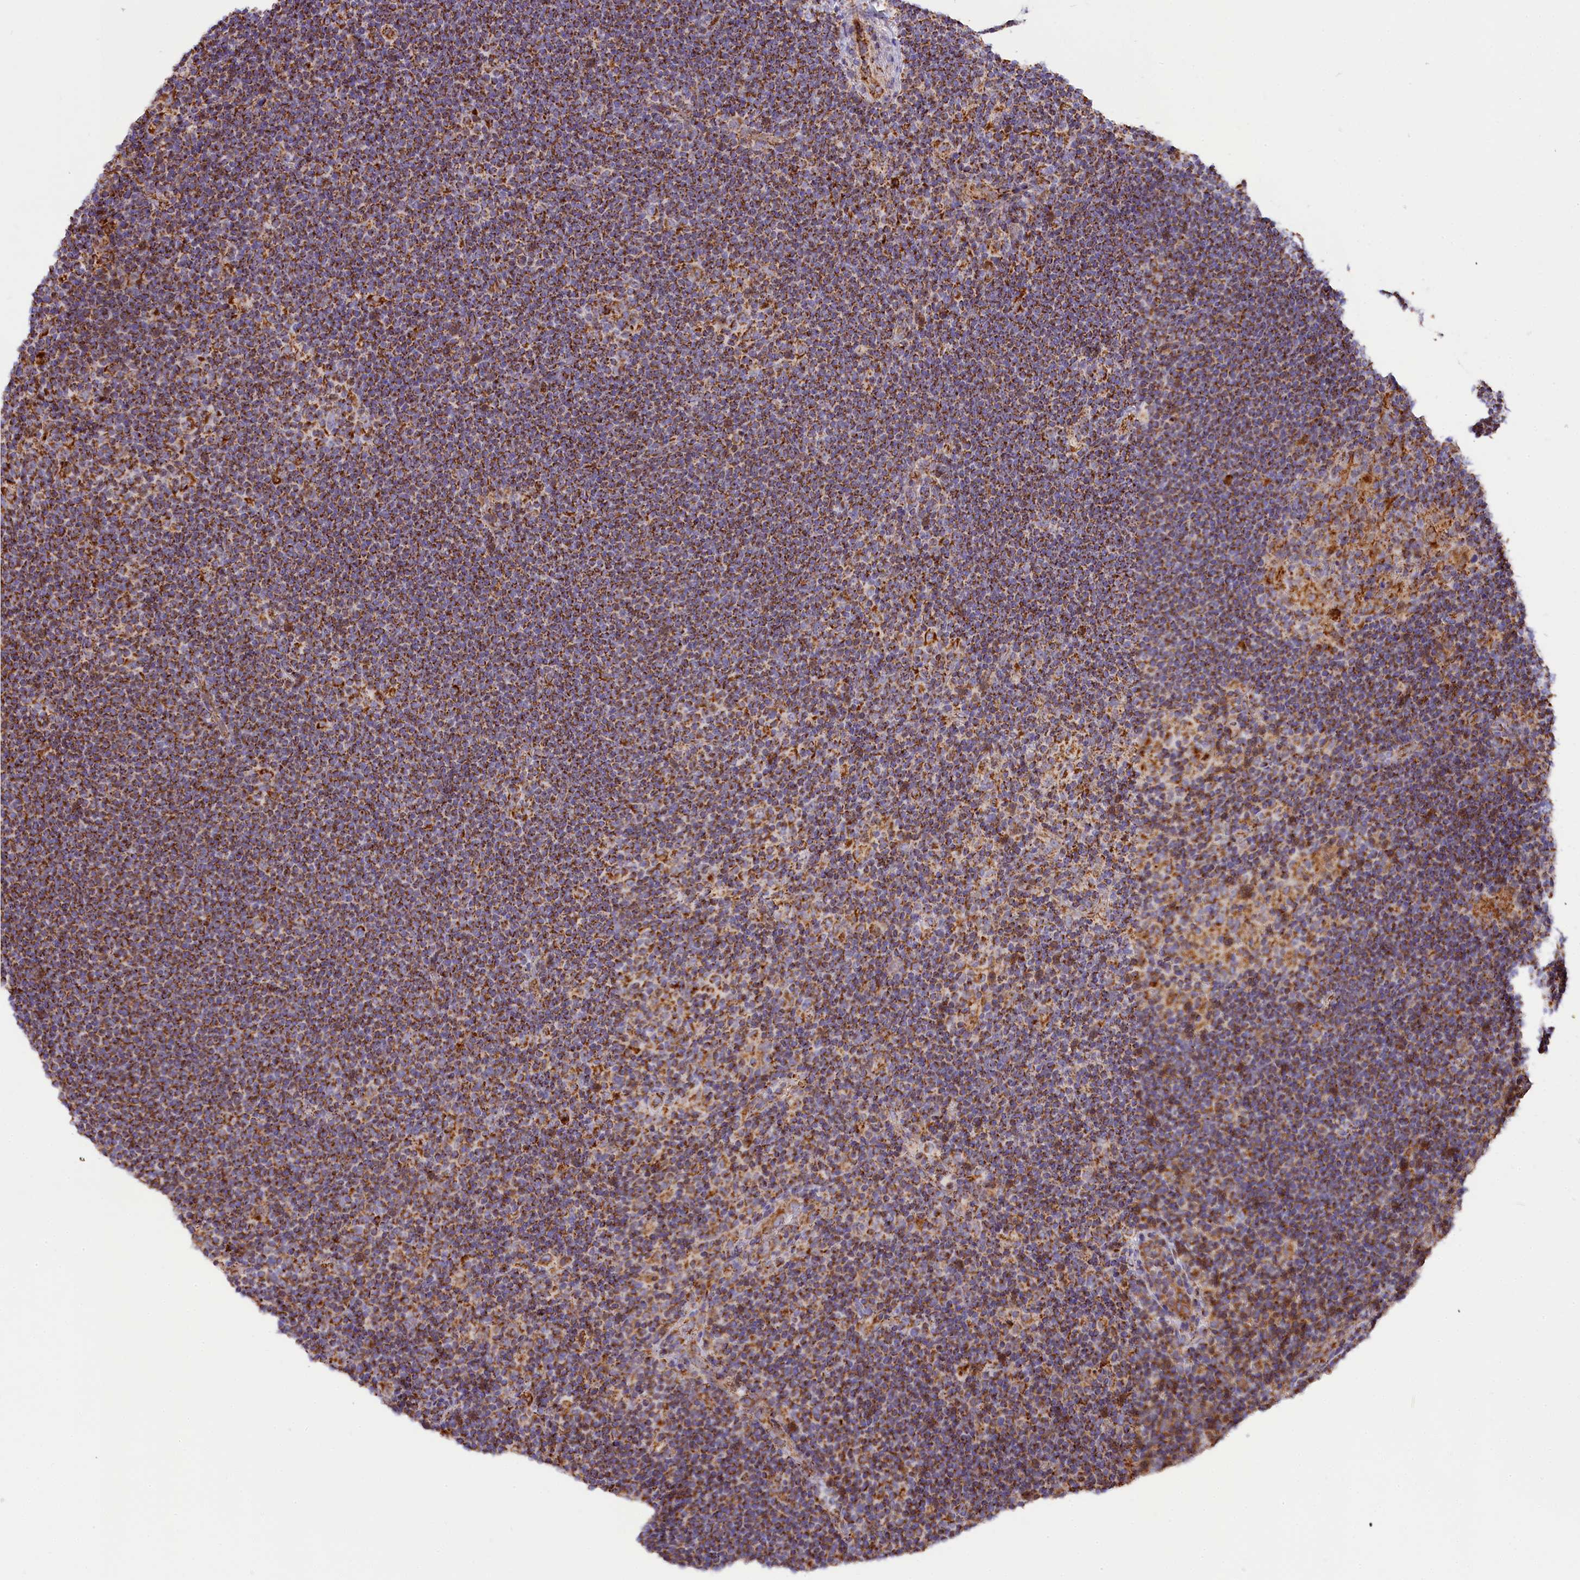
{"staining": {"intensity": "moderate", "quantity": ">75%", "location": "cytoplasmic/membranous"}, "tissue": "lymphoma", "cell_type": "Tumor cells", "image_type": "cancer", "snomed": [{"axis": "morphology", "description": "Hodgkin's disease, NOS"}, {"axis": "topography", "description": "Lymph node"}], "caption": "The histopathology image exhibits a brown stain indicating the presence of a protein in the cytoplasmic/membranous of tumor cells in Hodgkin's disease.", "gene": "NDUFA8", "patient": {"sex": "female", "age": 57}}